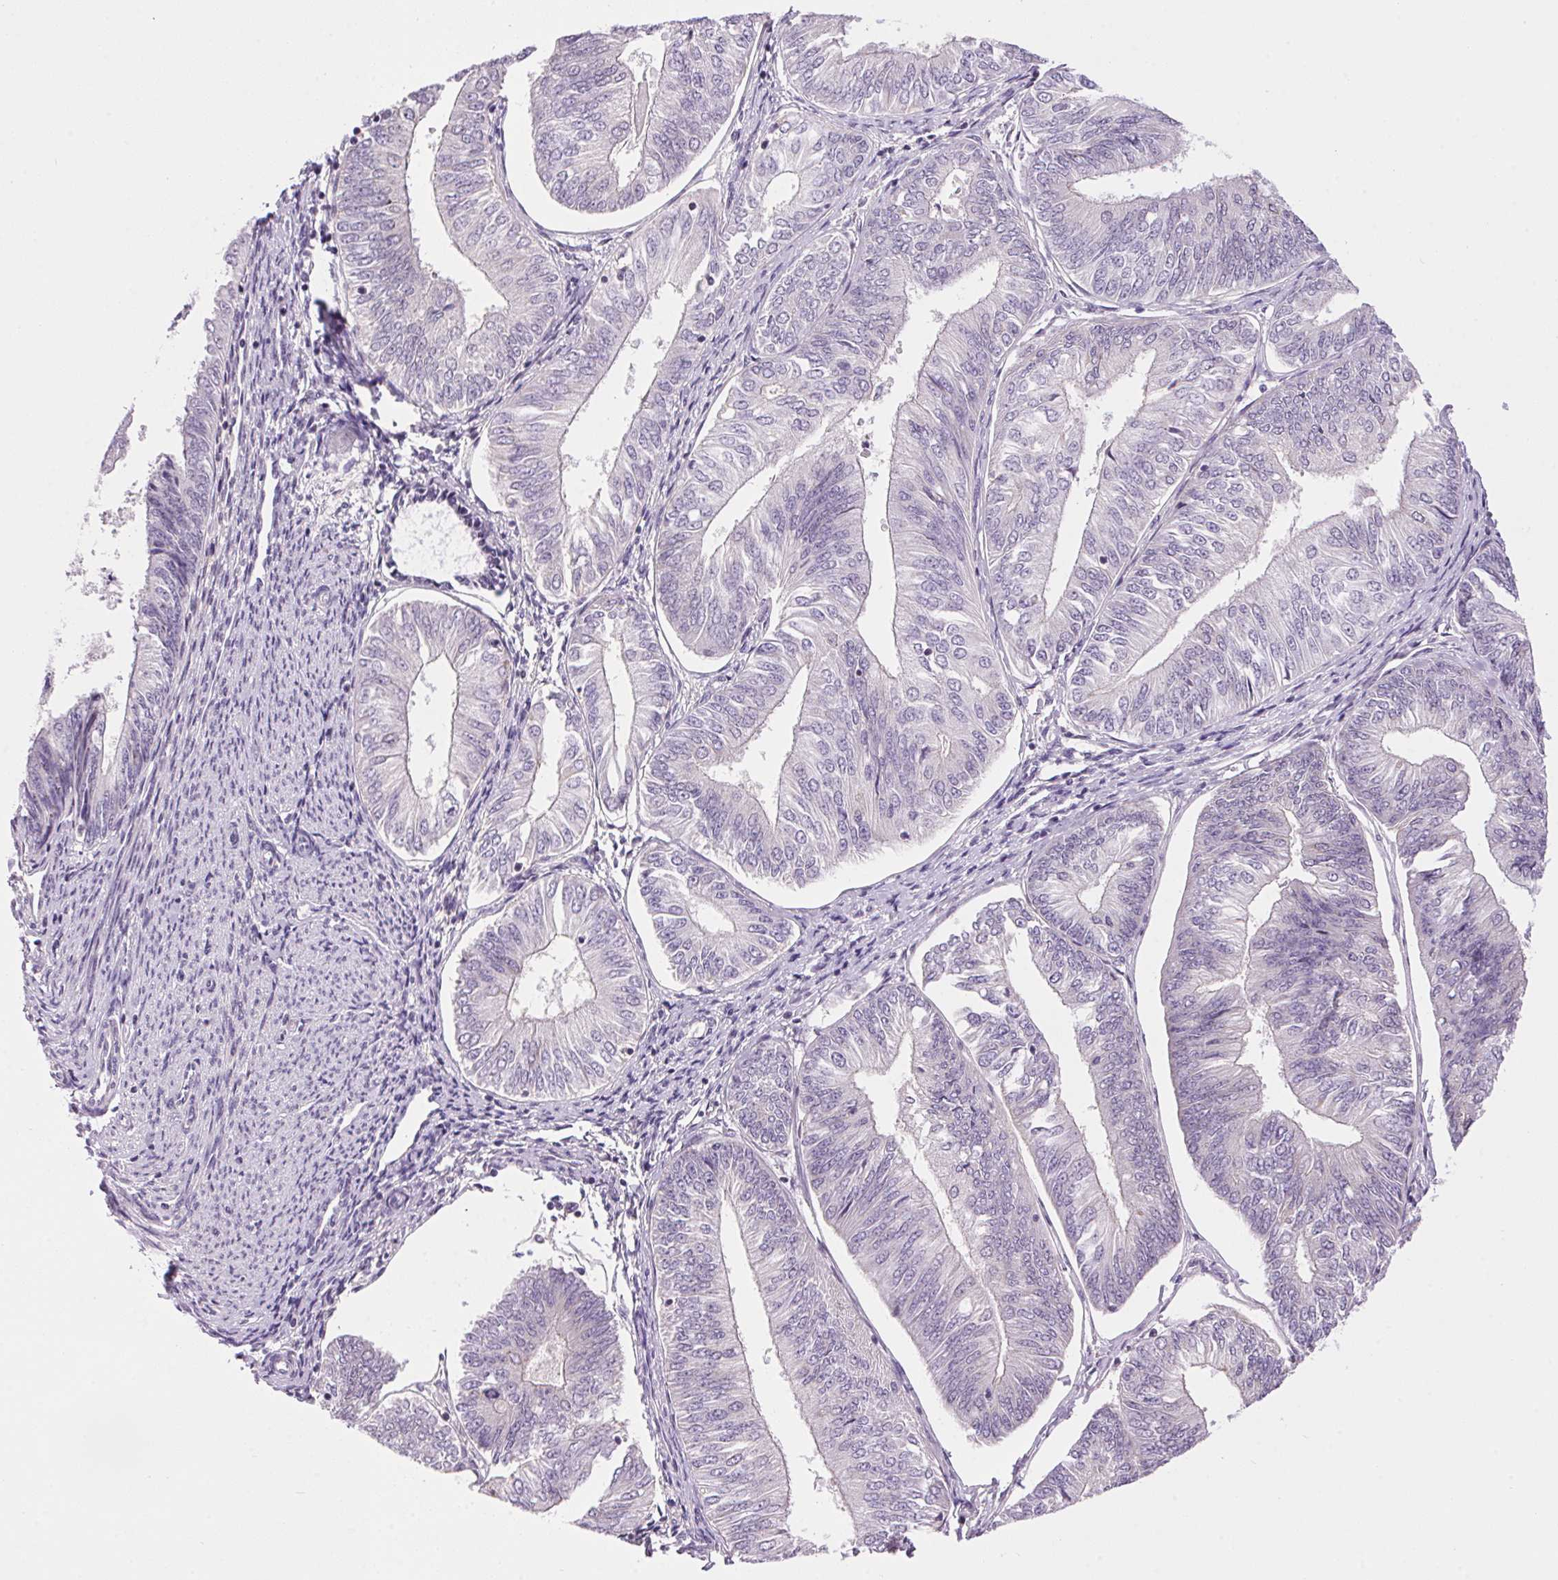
{"staining": {"intensity": "negative", "quantity": "none", "location": "none"}, "tissue": "endometrial cancer", "cell_type": "Tumor cells", "image_type": "cancer", "snomed": [{"axis": "morphology", "description": "Adenocarcinoma, NOS"}, {"axis": "topography", "description": "Endometrium"}], "caption": "This micrograph is of endometrial cancer stained with immunohistochemistry (IHC) to label a protein in brown with the nuclei are counter-stained blue. There is no expression in tumor cells.", "gene": "SMIM13", "patient": {"sex": "female", "age": 58}}